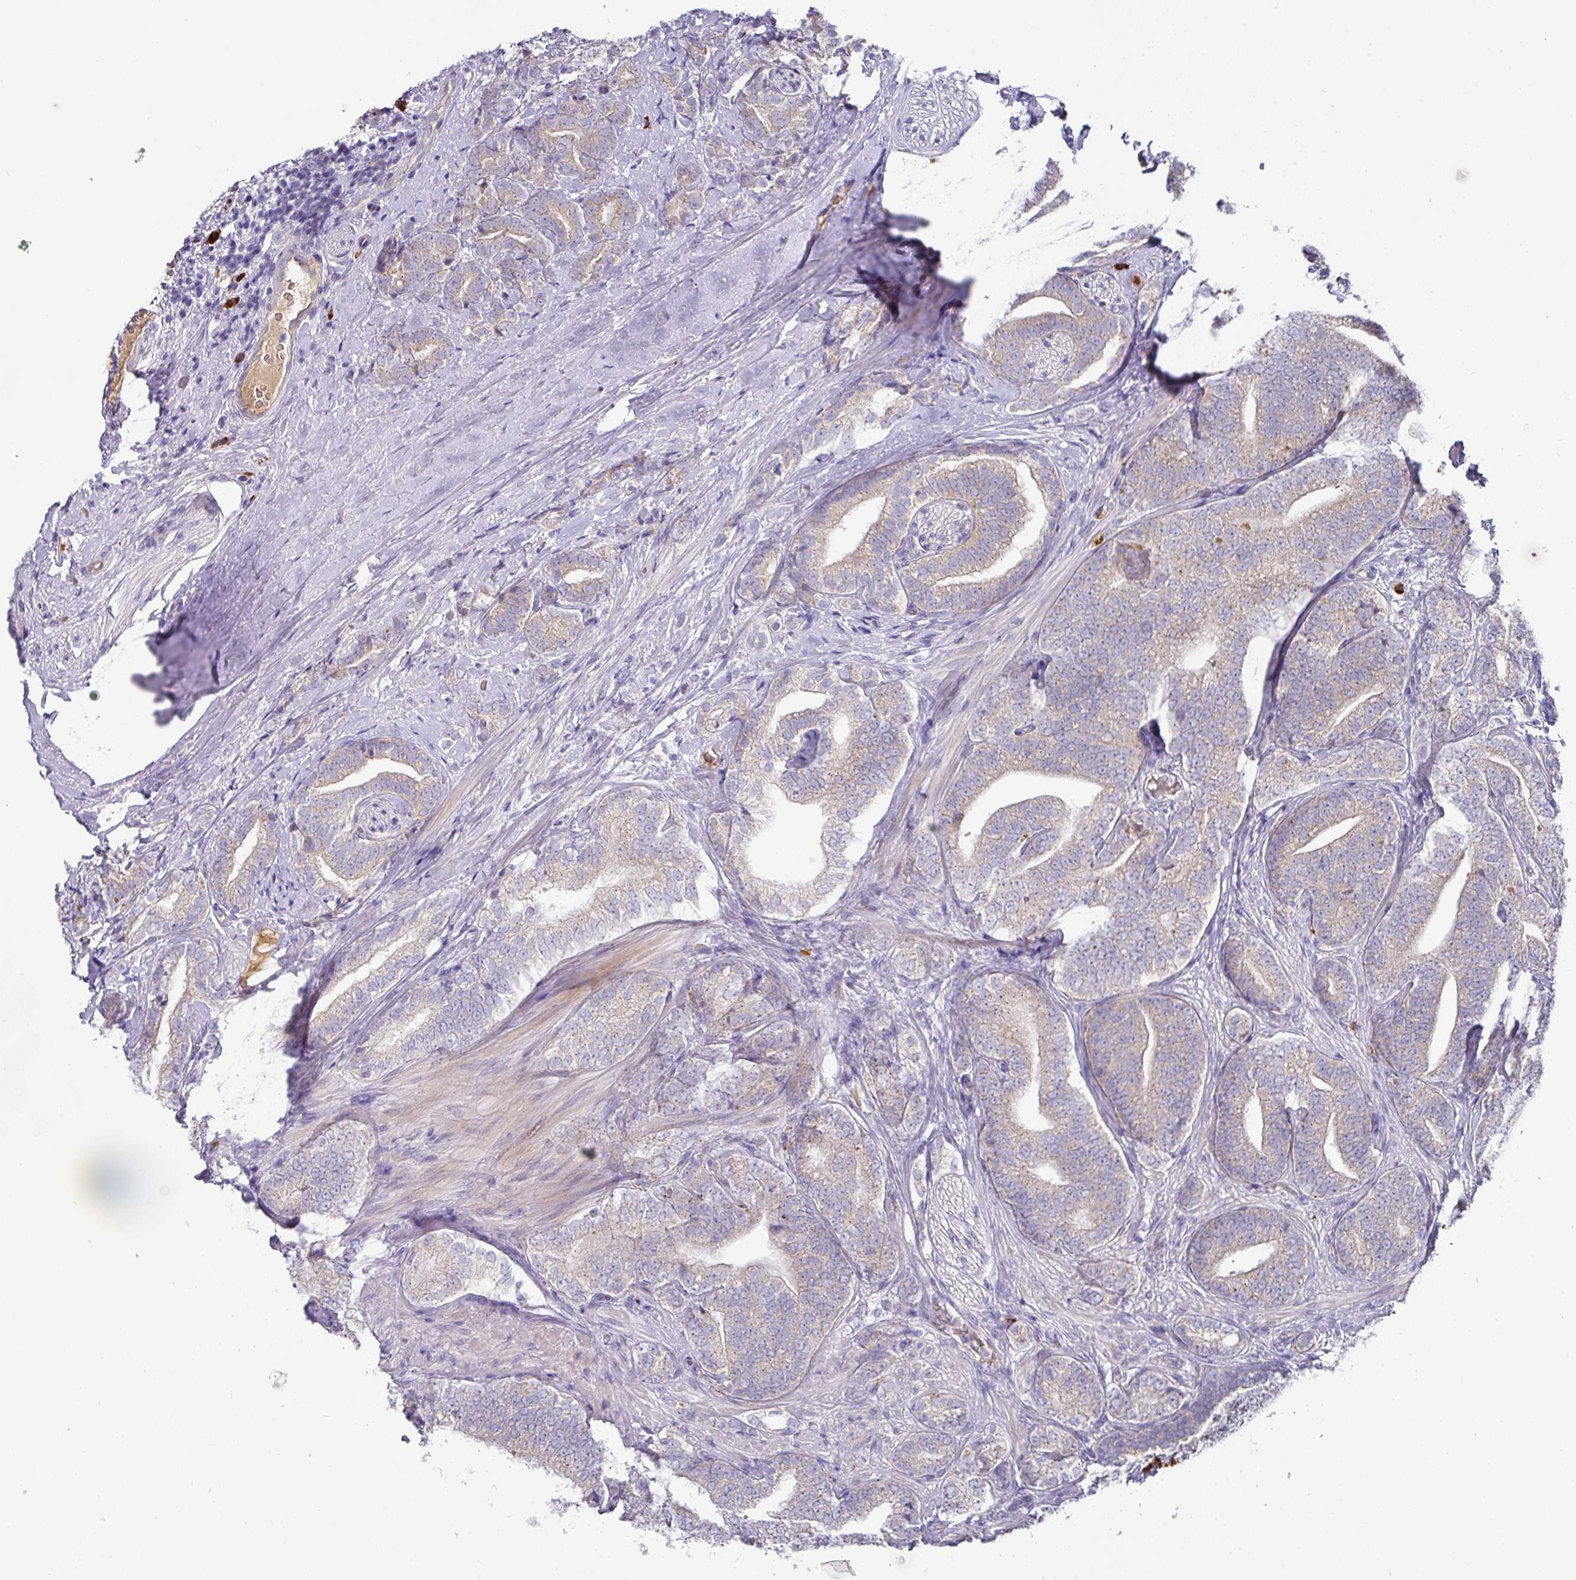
{"staining": {"intensity": "weak", "quantity": "<25%", "location": "cytoplasmic/membranous"}, "tissue": "prostate cancer", "cell_type": "Tumor cells", "image_type": "cancer", "snomed": [{"axis": "morphology", "description": "Adenocarcinoma, High grade"}, {"axis": "topography", "description": "Prostate"}], "caption": "DAB (3,3'-diaminobenzidine) immunohistochemical staining of prostate adenocarcinoma (high-grade) reveals no significant staining in tumor cells.", "gene": "IL4R", "patient": {"sex": "male", "age": 72}}